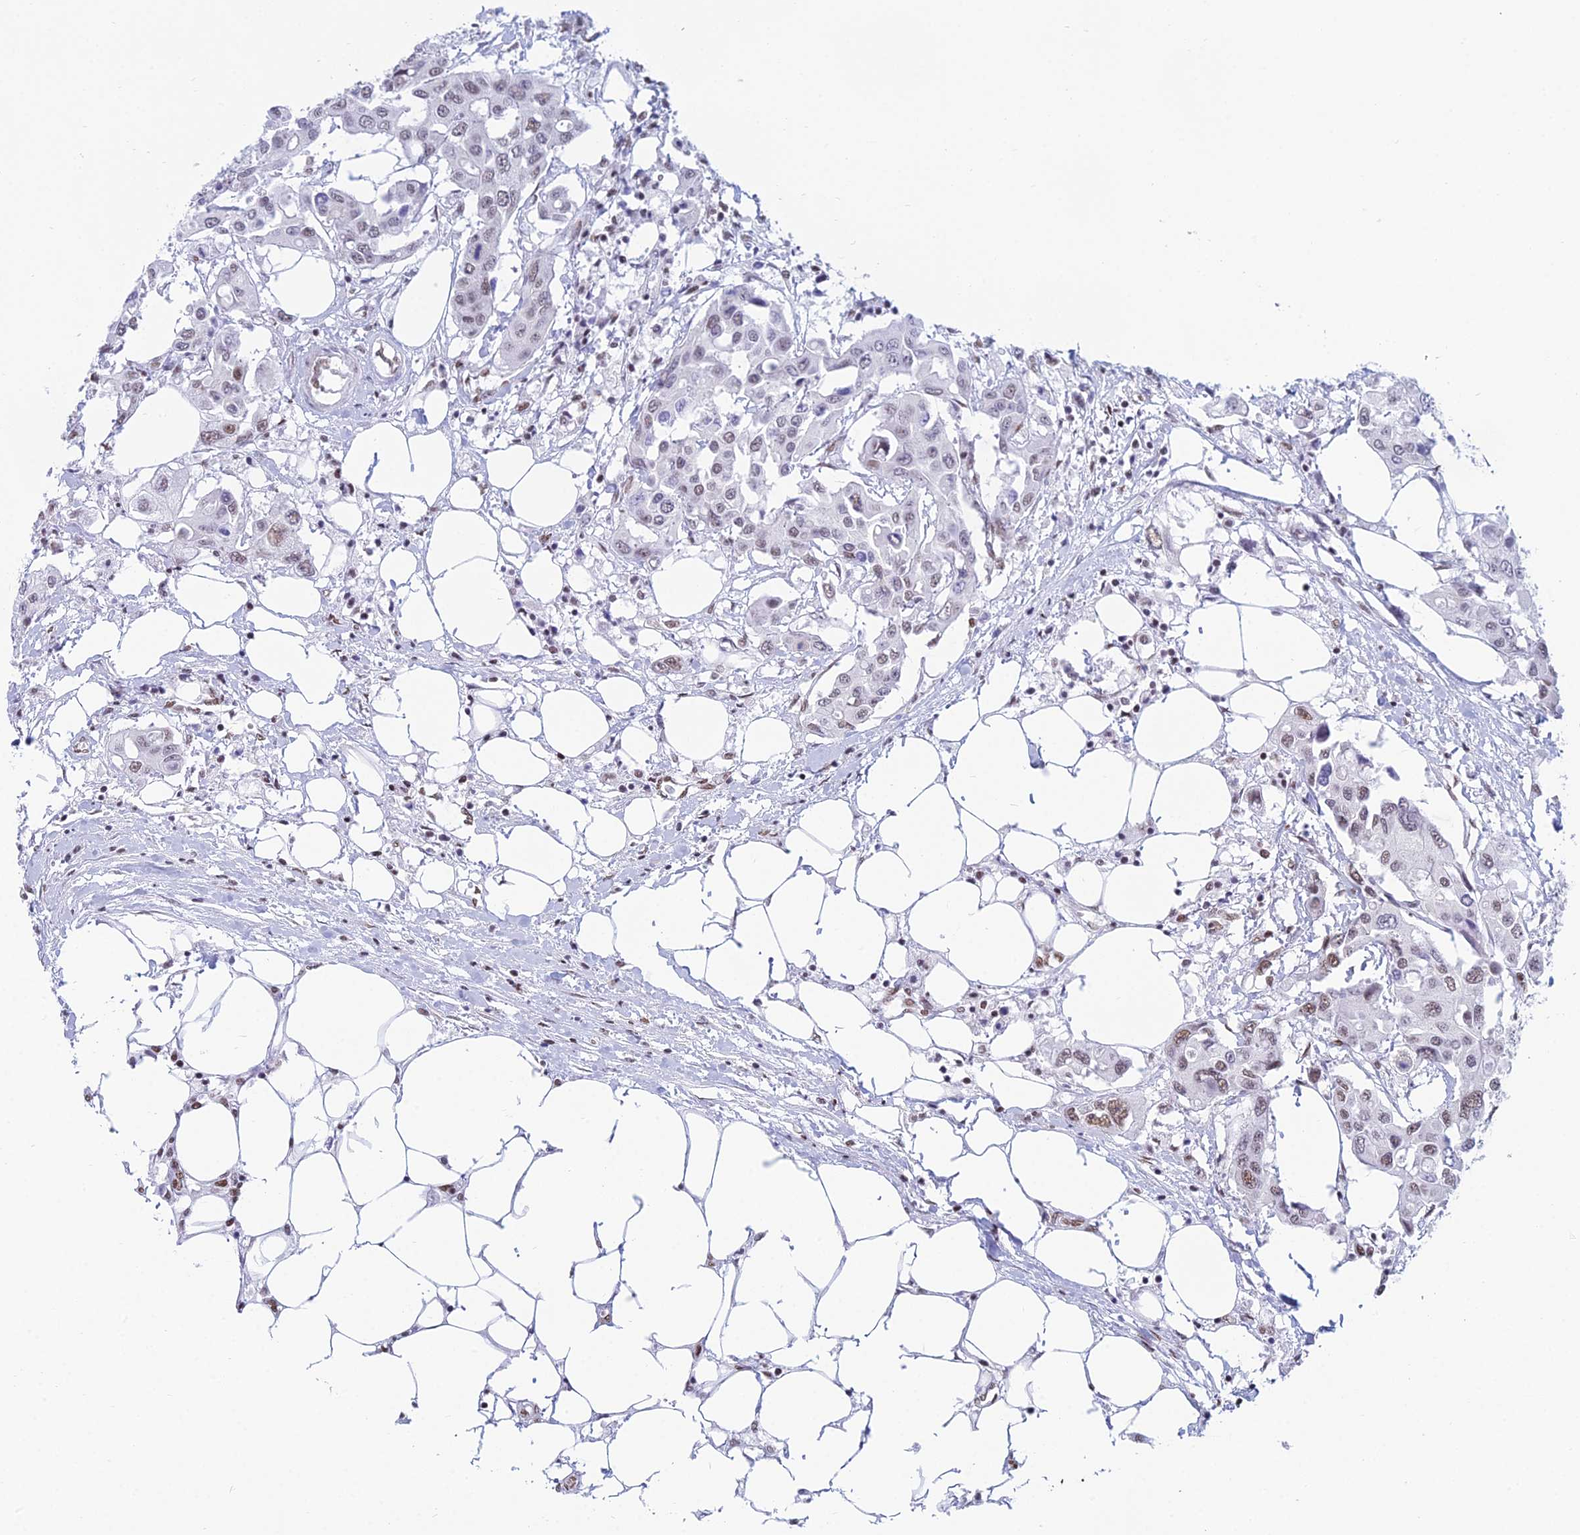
{"staining": {"intensity": "weak", "quantity": "25%-75%", "location": "nuclear"}, "tissue": "colorectal cancer", "cell_type": "Tumor cells", "image_type": "cancer", "snomed": [{"axis": "morphology", "description": "Adenocarcinoma, NOS"}, {"axis": "topography", "description": "Colon"}], "caption": "Colorectal cancer tissue reveals weak nuclear positivity in about 25%-75% of tumor cells", "gene": "CDC26", "patient": {"sex": "male", "age": 77}}